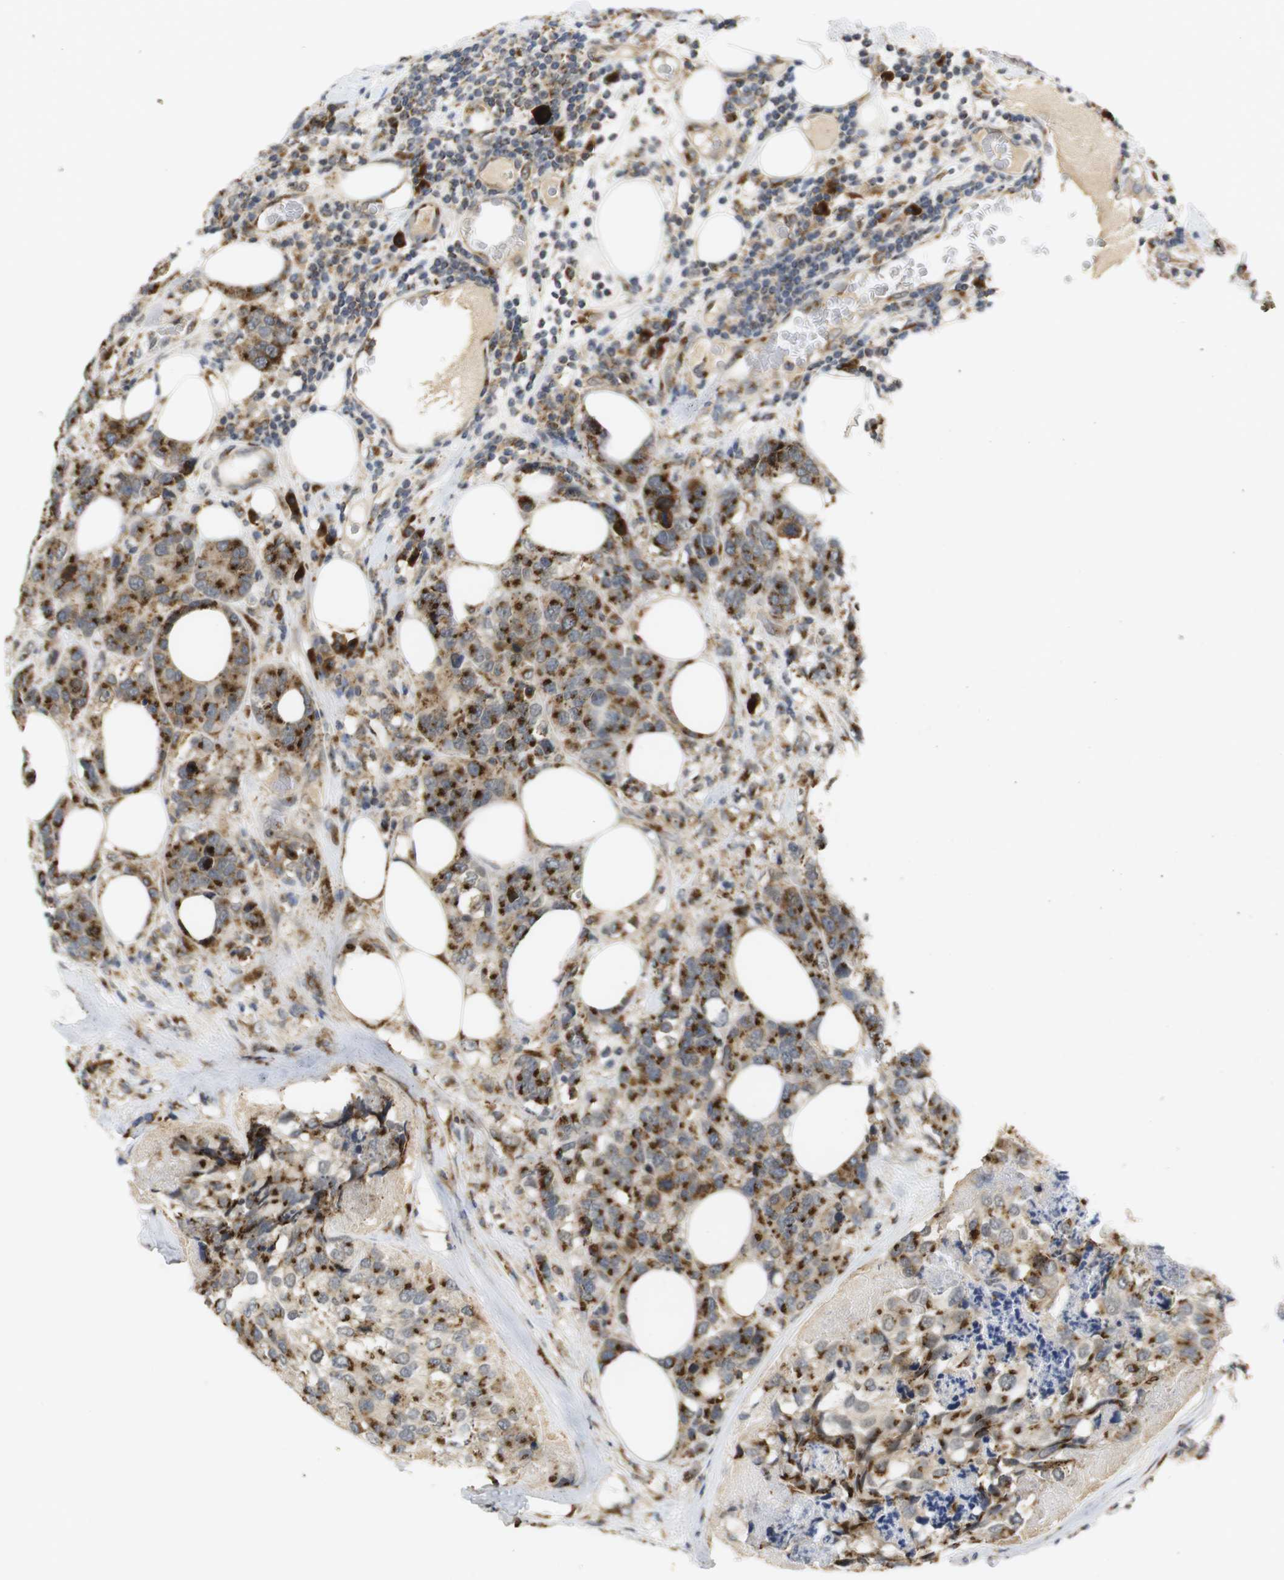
{"staining": {"intensity": "strong", "quantity": ">75%", "location": "cytoplasmic/membranous"}, "tissue": "breast cancer", "cell_type": "Tumor cells", "image_type": "cancer", "snomed": [{"axis": "morphology", "description": "Lobular carcinoma"}, {"axis": "topography", "description": "Breast"}], "caption": "Breast cancer stained with immunohistochemistry displays strong cytoplasmic/membranous expression in approximately >75% of tumor cells. (Brightfield microscopy of DAB IHC at high magnification).", "gene": "ZFPL1", "patient": {"sex": "female", "age": 59}}